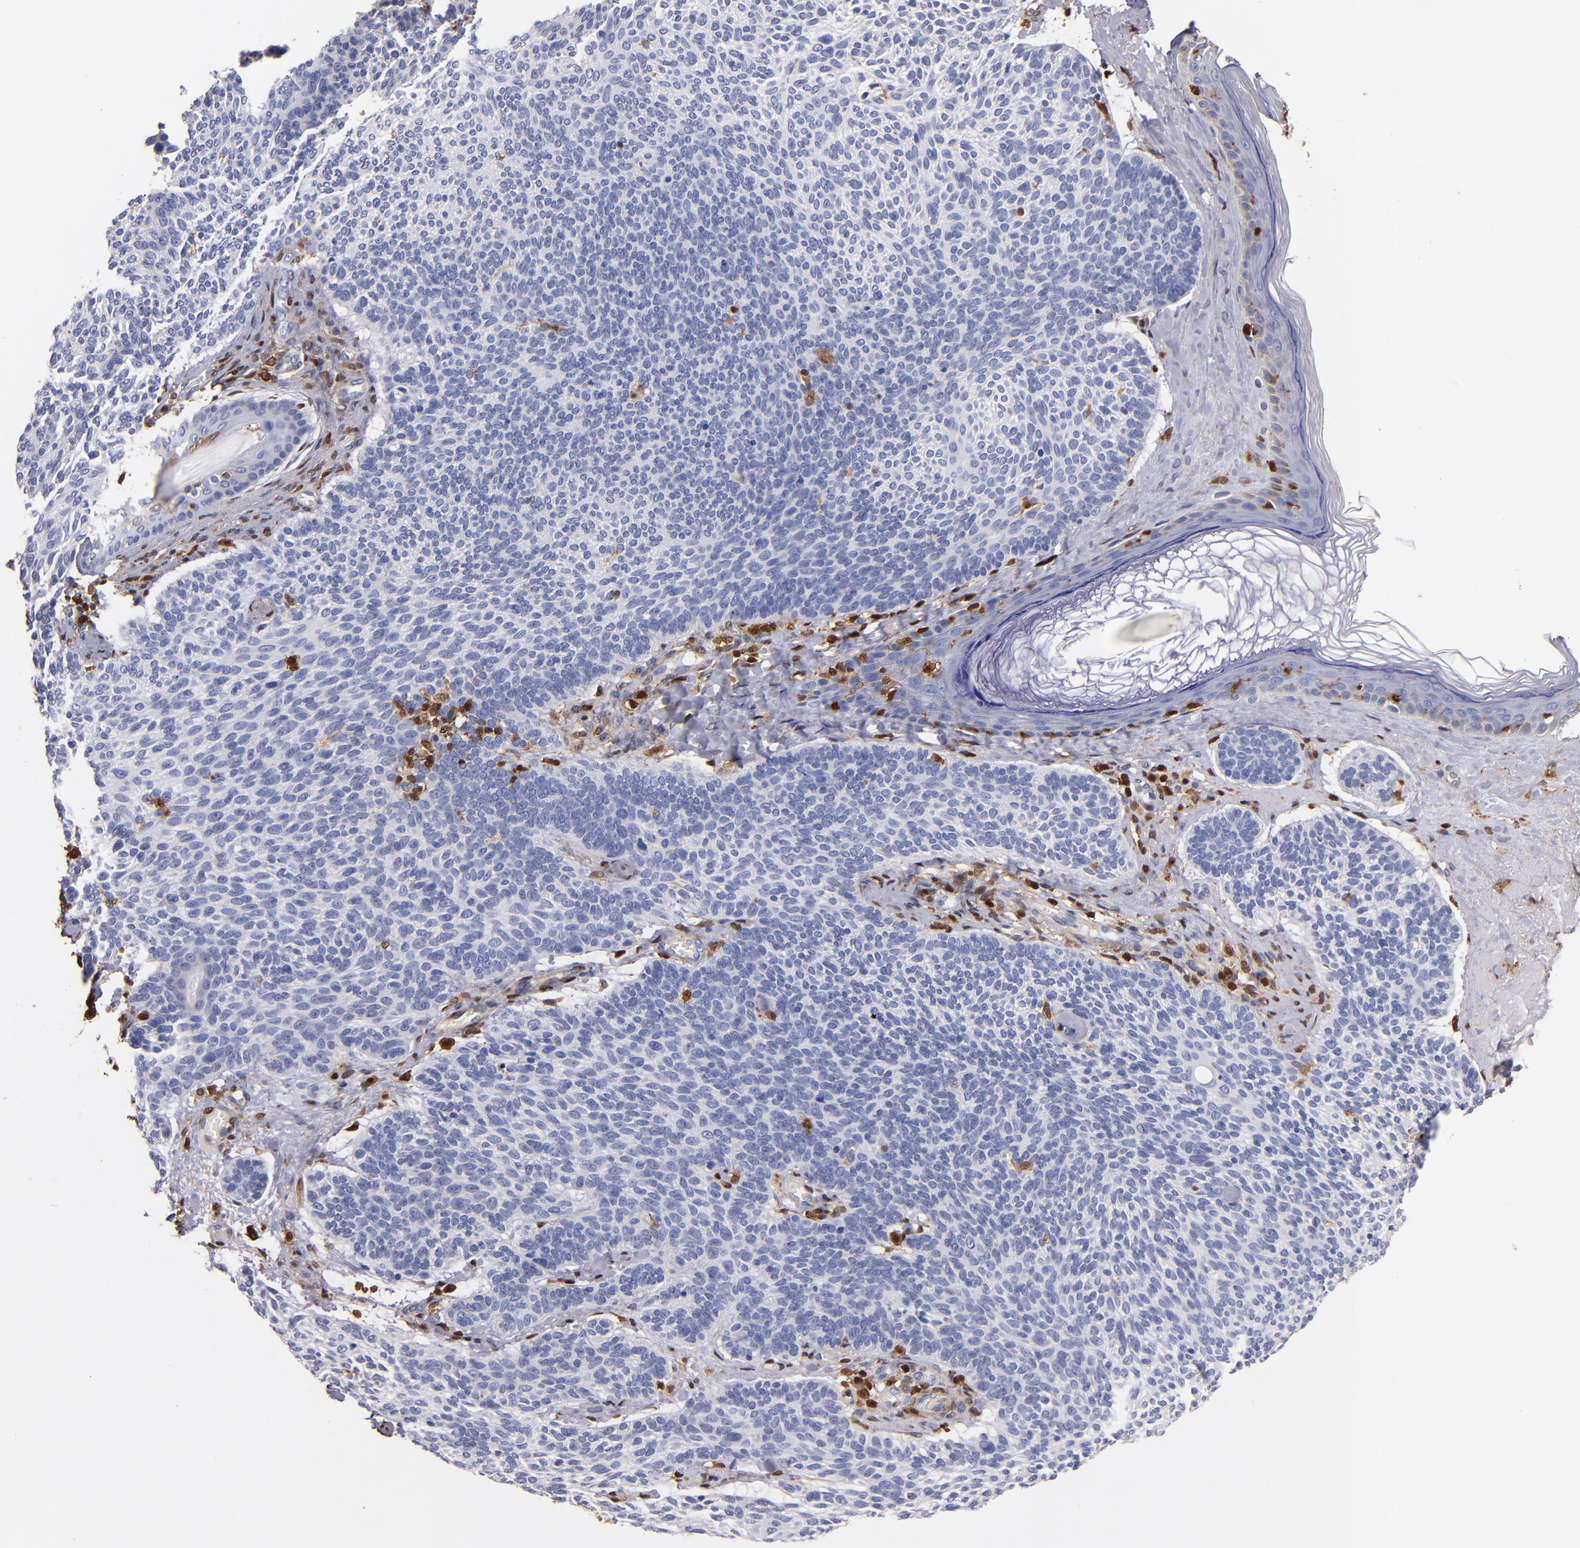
{"staining": {"intensity": "negative", "quantity": "none", "location": "none"}, "tissue": "skin cancer", "cell_type": "Tumor cells", "image_type": "cancer", "snomed": [{"axis": "morphology", "description": "Normal tissue, NOS"}, {"axis": "morphology", "description": "Basal cell carcinoma"}, {"axis": "topography", "description": "Skin"}], "caption": "Tumor cells show no significant positivity in basal cell carcinoma (skin).", "gene": "S100A4", "patient": {"sex": "female", "age": 70}}